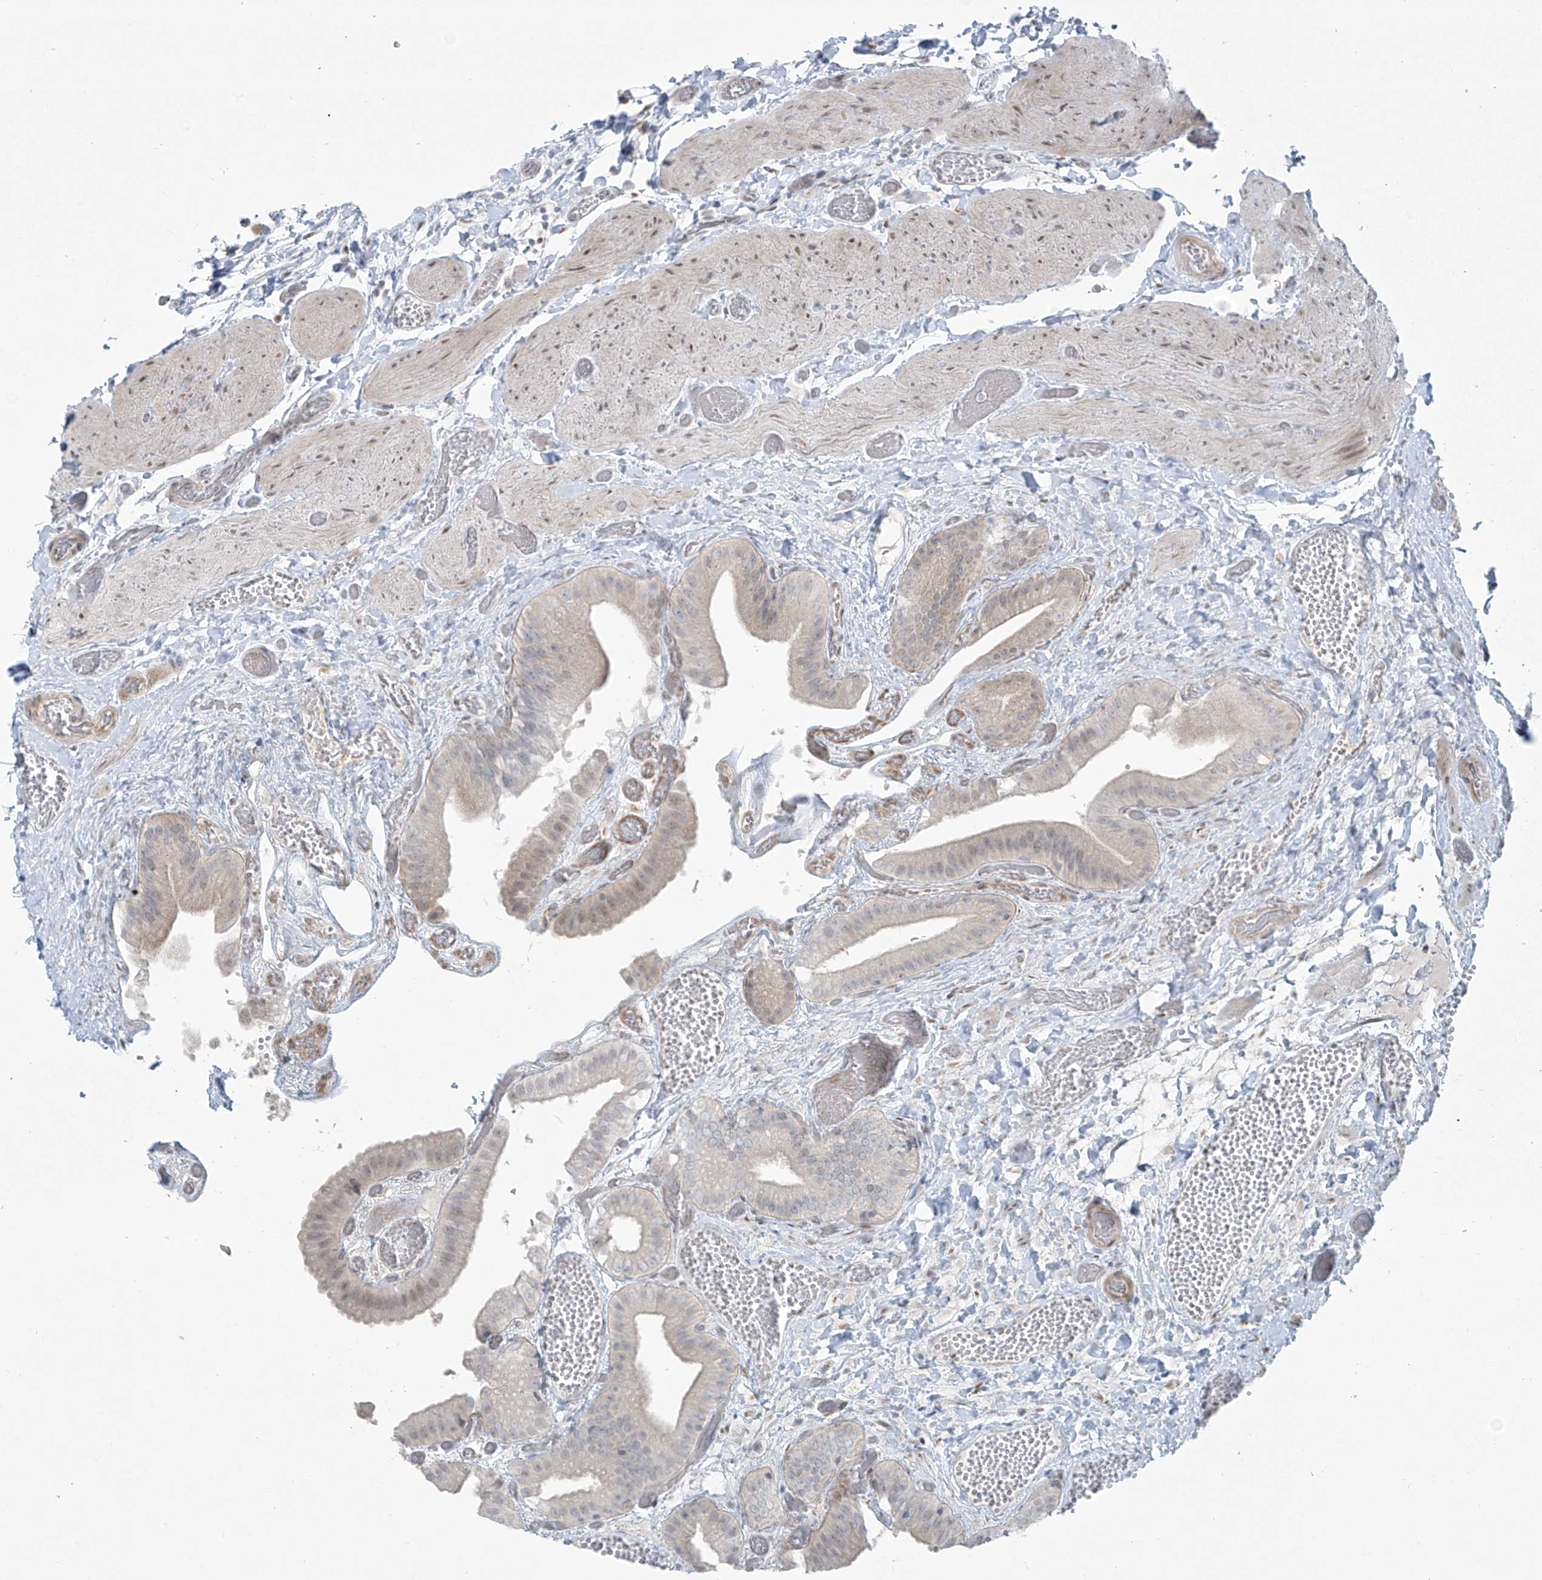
{"staining": {"intensity": "moderate", "quantity": "<25%", "location": "cytoplasmic/membranous,nuclear"}, "tissue": "gallbladder", "cell_type": "Glandular cells", "image_type": "normal", "snomed": [{"axis": "morphology", "description": "Normal tissue, NOS"}, {"axis": "topography", "description": "Gallbladder"}], "caption": "Protein positivity by immunohistochemistry (IHC) shows moderate cytoplasmic/membranous,nuclear staining in approximately <25% of glandular cells in normal gallbladder.", "gene": "PPAT", "patient": {"sex": "female", "age": 64}}